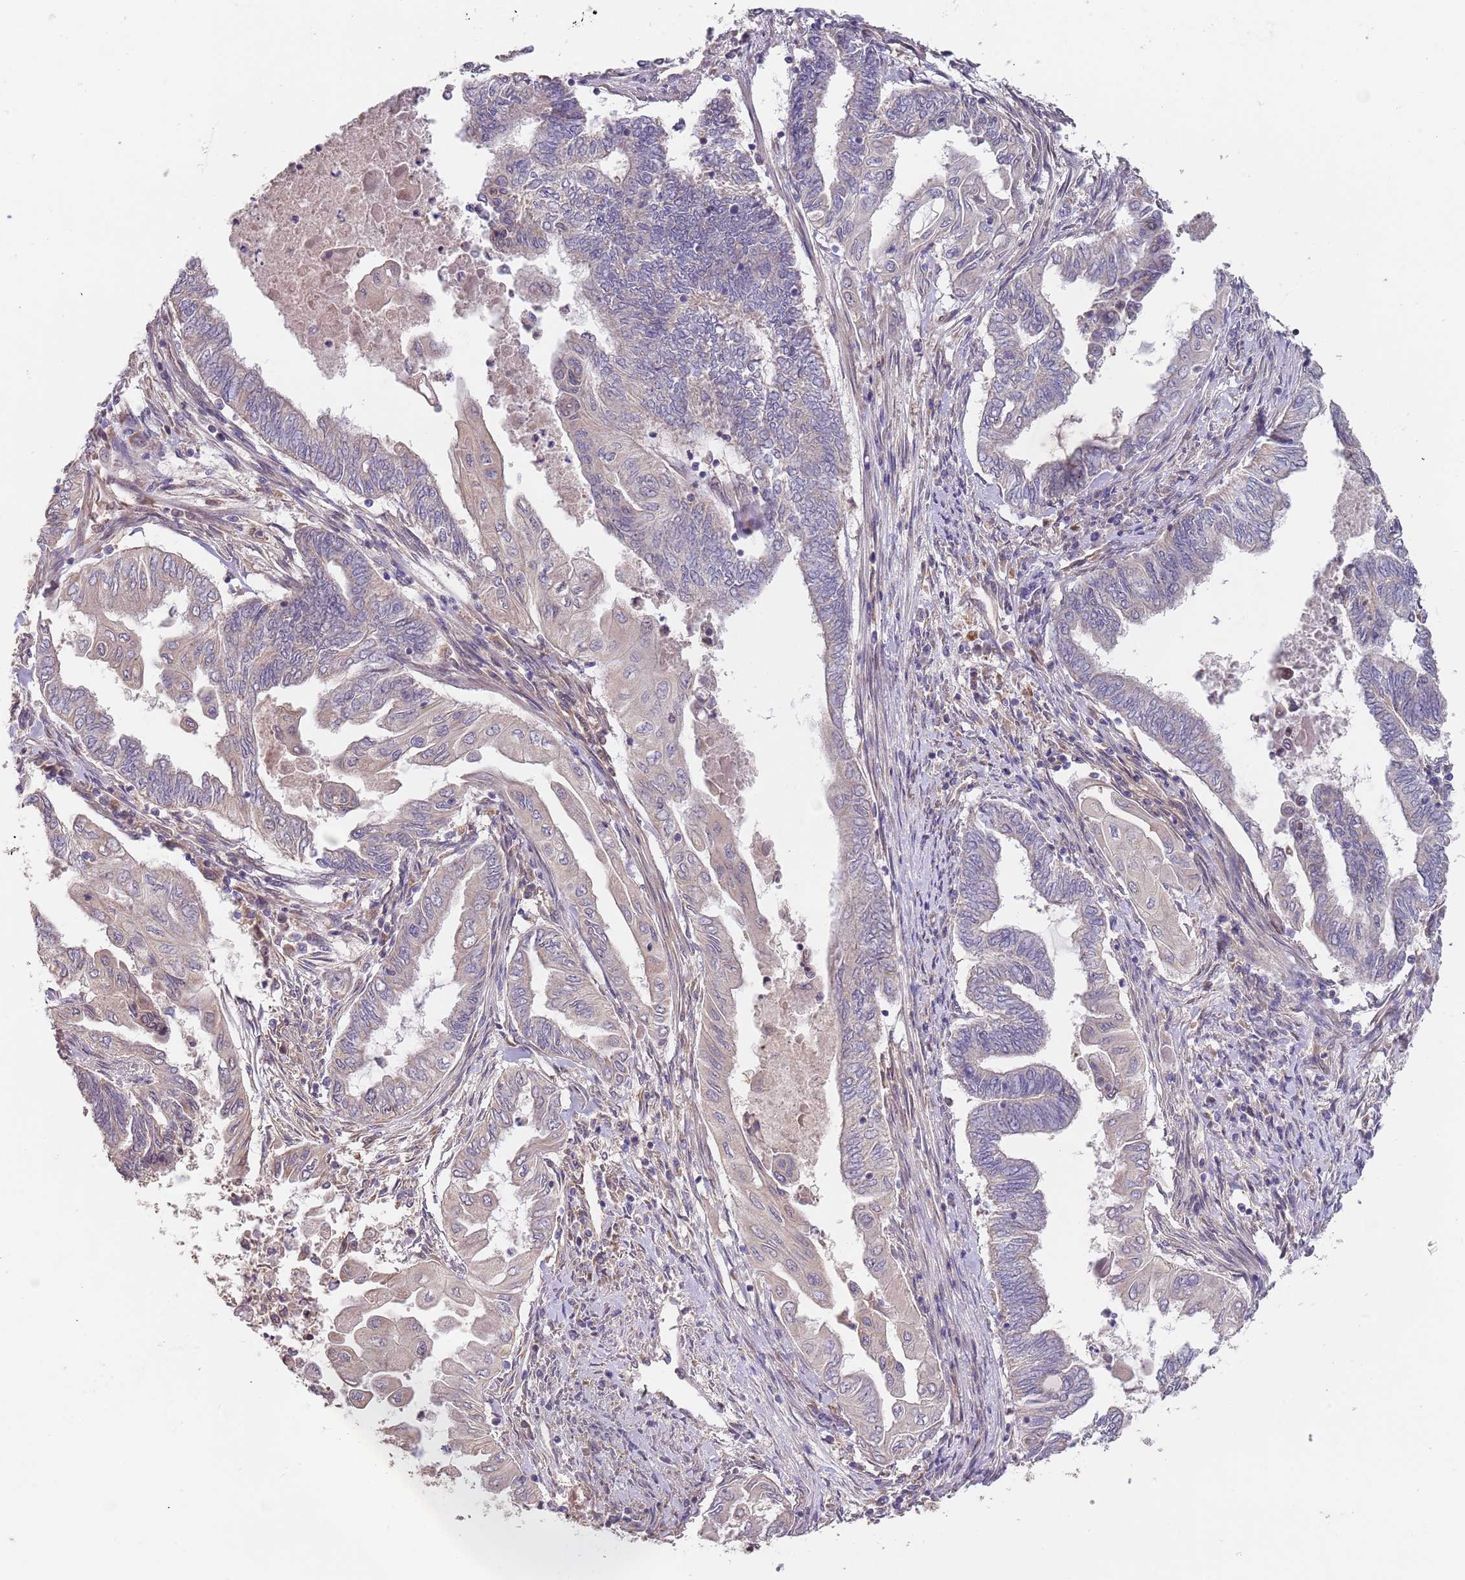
{"staining": {"intensity": "negative", "quantity": "none", "location": "none"}, "tissue": "endometrial cancer", "cell_type": "Tumor cells", "image_type": "cancer", "snomed": [{"axis": "morphology", "description": "Adenocarcinoma, NOS"}, {"axis": "topography", "description": "Uterus"}, {"axis": "topography", "description": "Endometrium"}], "caption": "An IHC photomicrograph of endometrial cancer (adenocarcinoma) is shown. There is no staining in tumor cells of endometrial cancer (adenocarcinoma).", "gene": "TMEM64", "patient": {"sex": "female", "age": 70}}